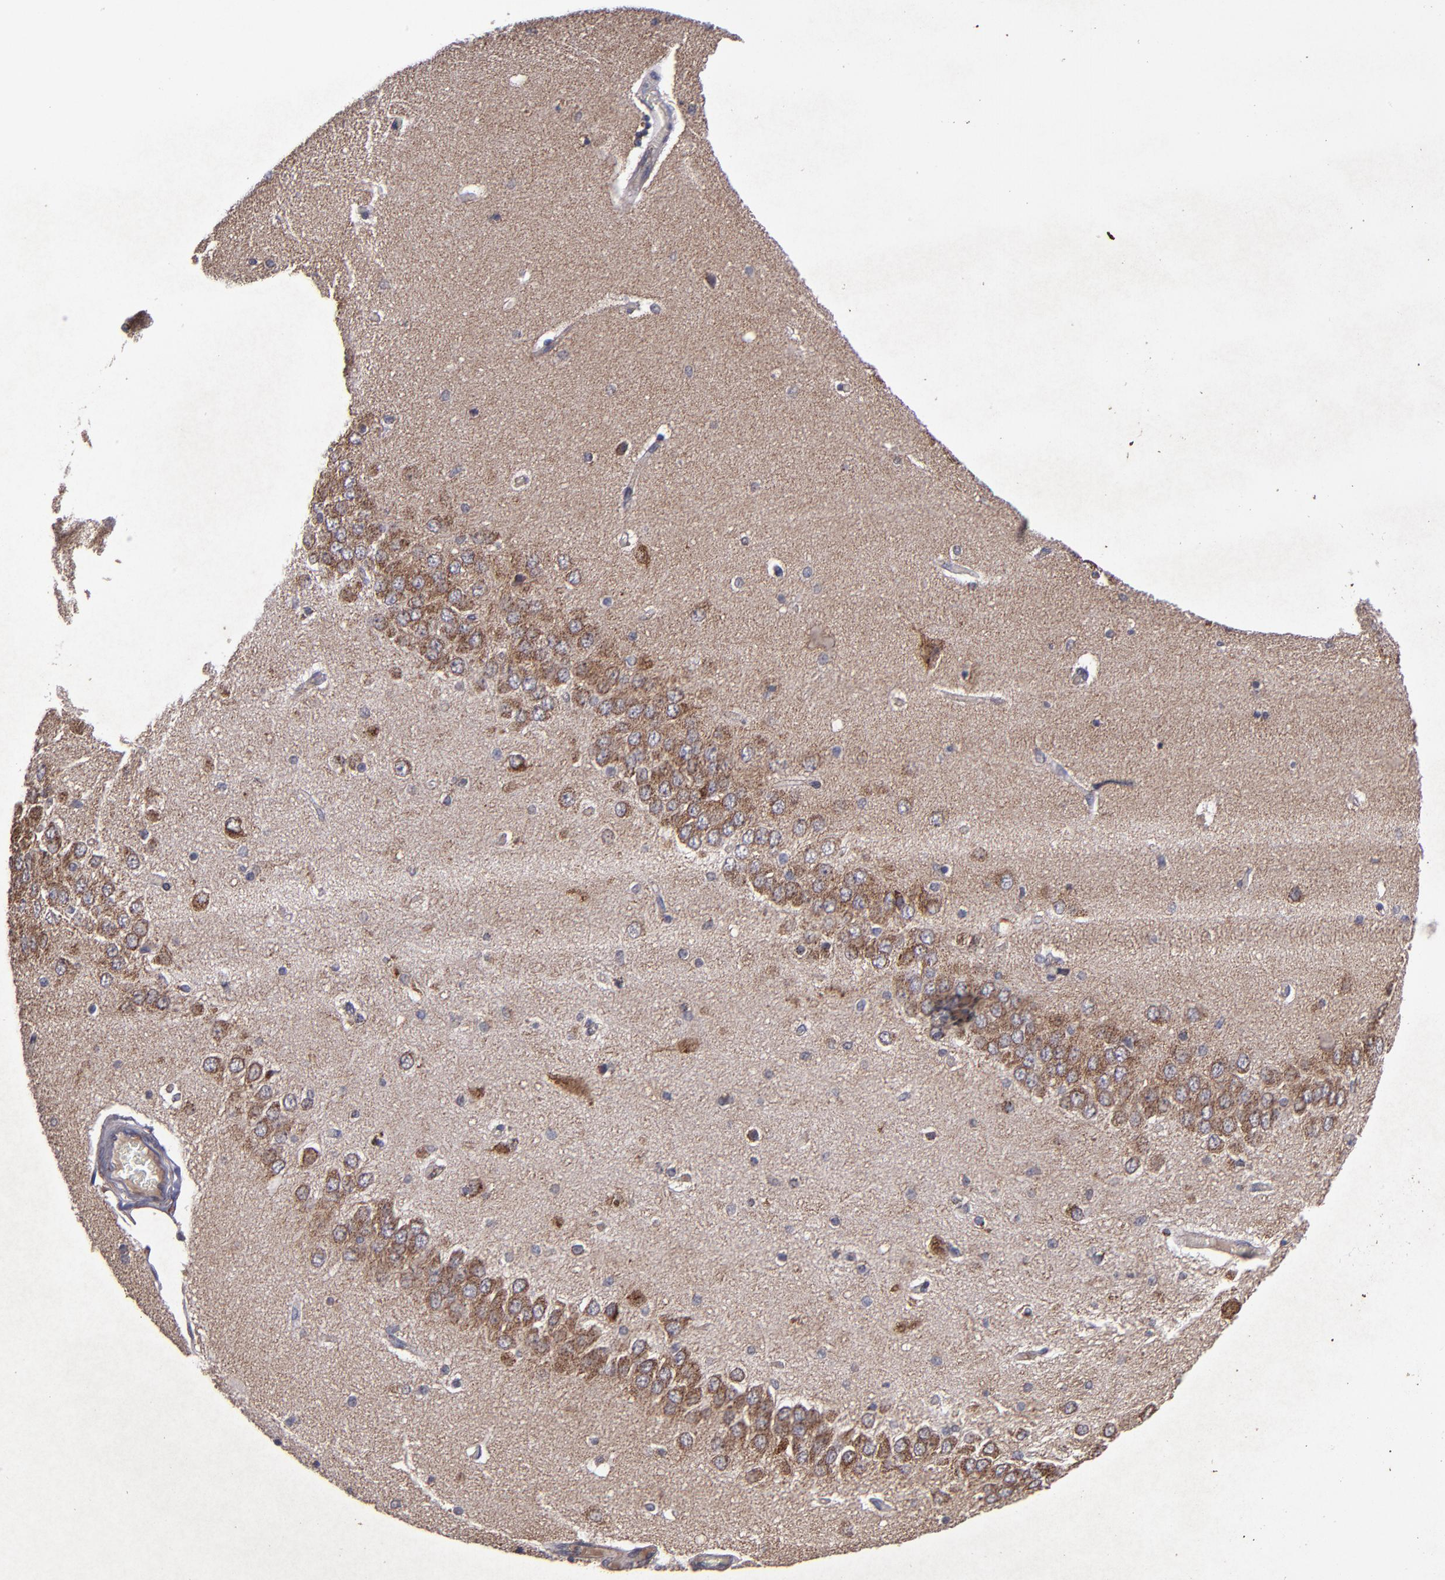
{"staining": {"intensity": "moderate", "quantity": "25%-75%", "location": "cytoplasmic/membranous"}, "tissue": "hippocampus", "cell_type": "Glial cells", "image_type": "normal", "snomed": [{"axis": "morphology", "description": "Normal tissue, NOS"}, {"axis": "topography", "description": "Hippocampus"}], "caption": "Immunohistochemistry (IHC) staining of benign hippocampus, which displays medium levels of moderate cytoplasmic/membranous expression in about 25%-75% of glial cells indicating moderate cytoplasmic/membranous protein expression. The staining was performed using DAB (brown) for protein detection and nuclei were counterstained in hematoxylin (blue).", "gene": "TIMM9", "patient": {"sex": "female", "age": 54}}